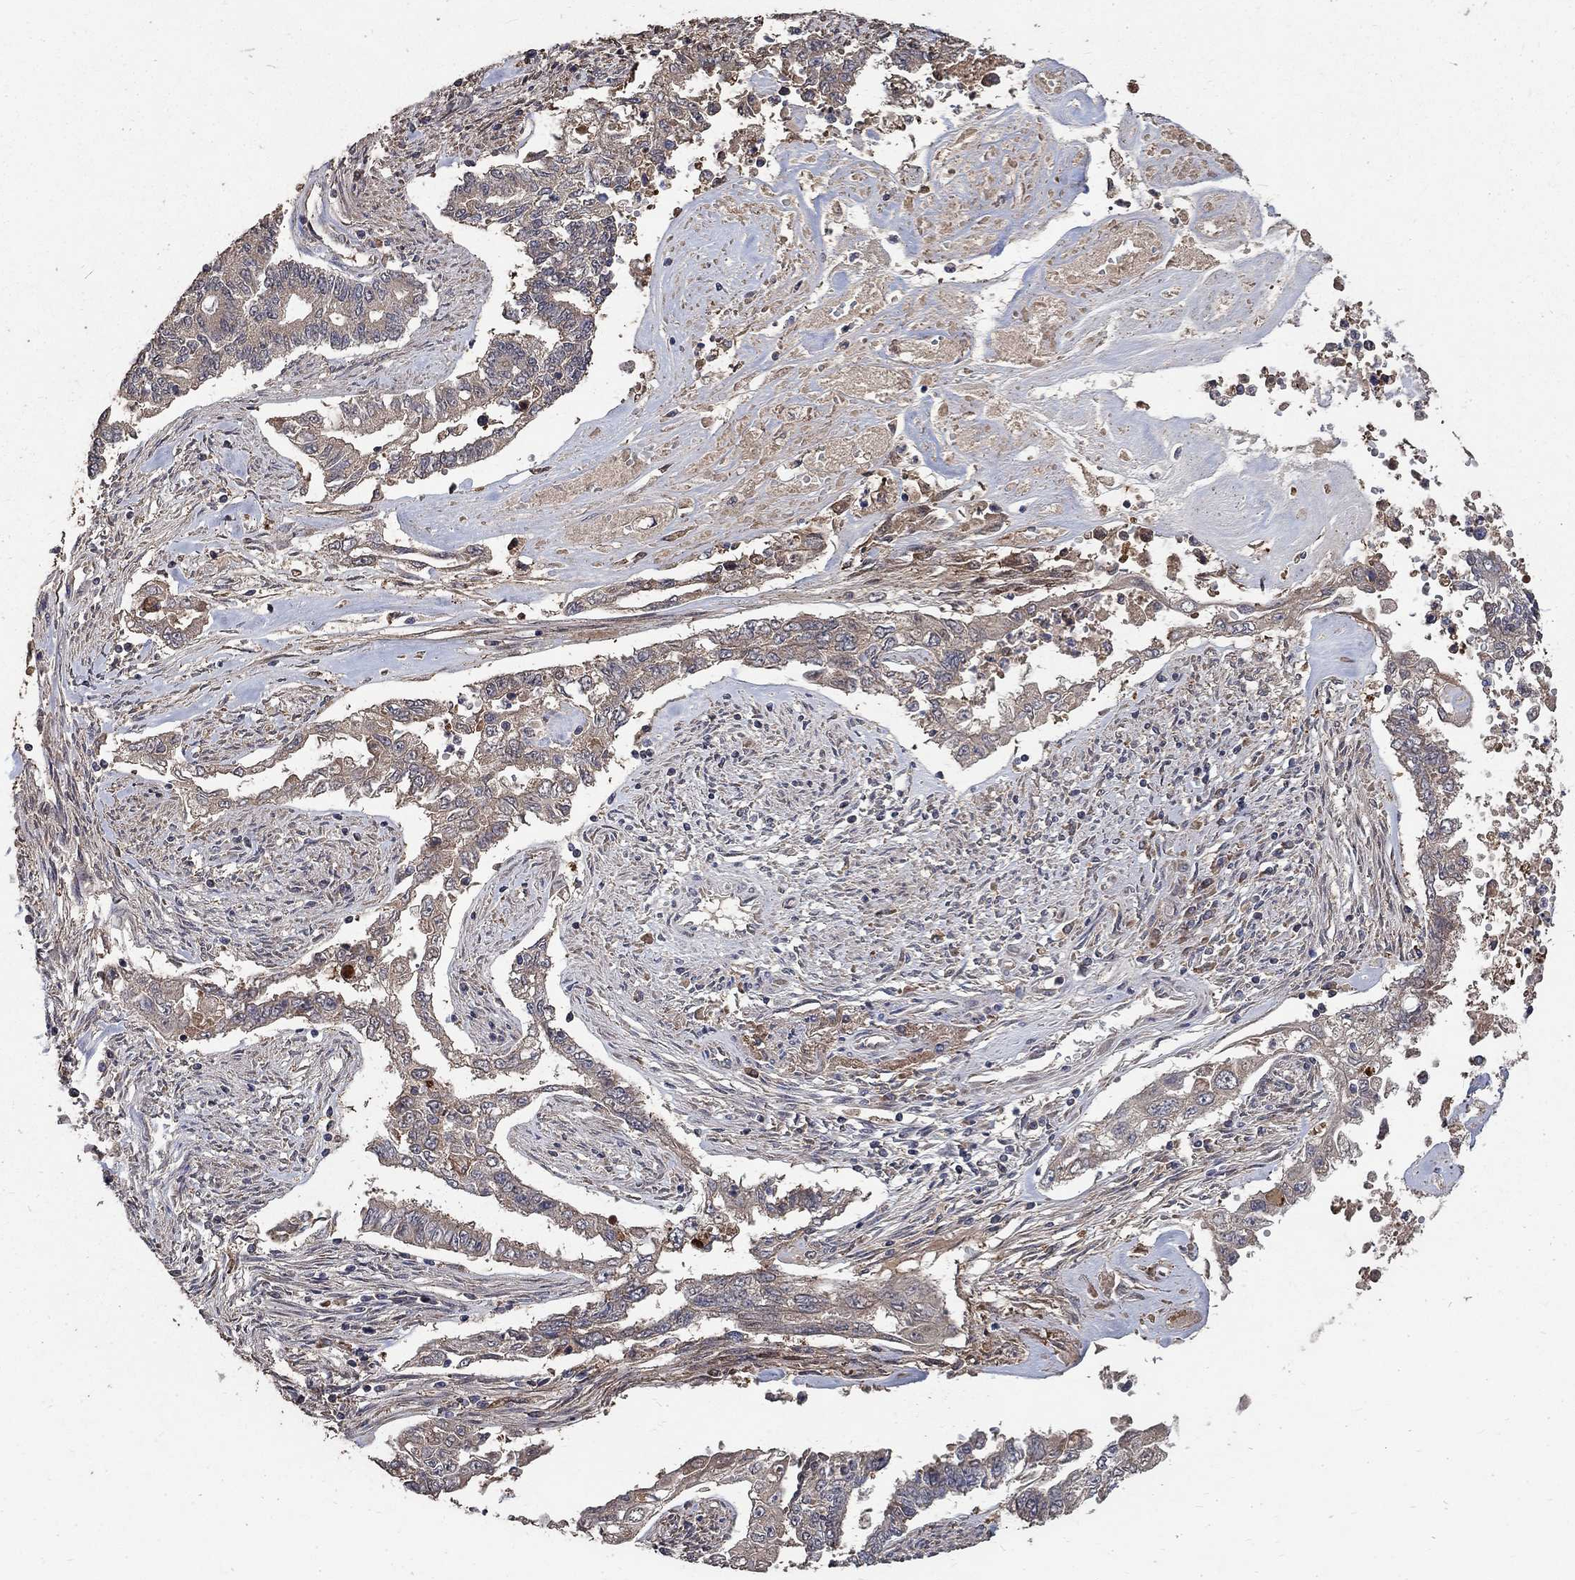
{"staining": {"intensity": "weak", "quantity": ">75%", "location": "cytoplasmic/membranous"}, "tissue": "endometrial cancer", "cell_type": "Tumor cells", "image_type": "cancer", "snomed": [{"axis": "morphology", "description": "Adenocarcinoma, NOS"}, {"axis": "topography", "description": "Uterus"}], "caption": "Protein staining of endometrial adenocarcinoma tissue demonstrates weak cytoplasmic/membranous staining in approximately >75% of tumor cells.", "gene": "C17orf75", "patient": {"sex": "female", "age": 59}}